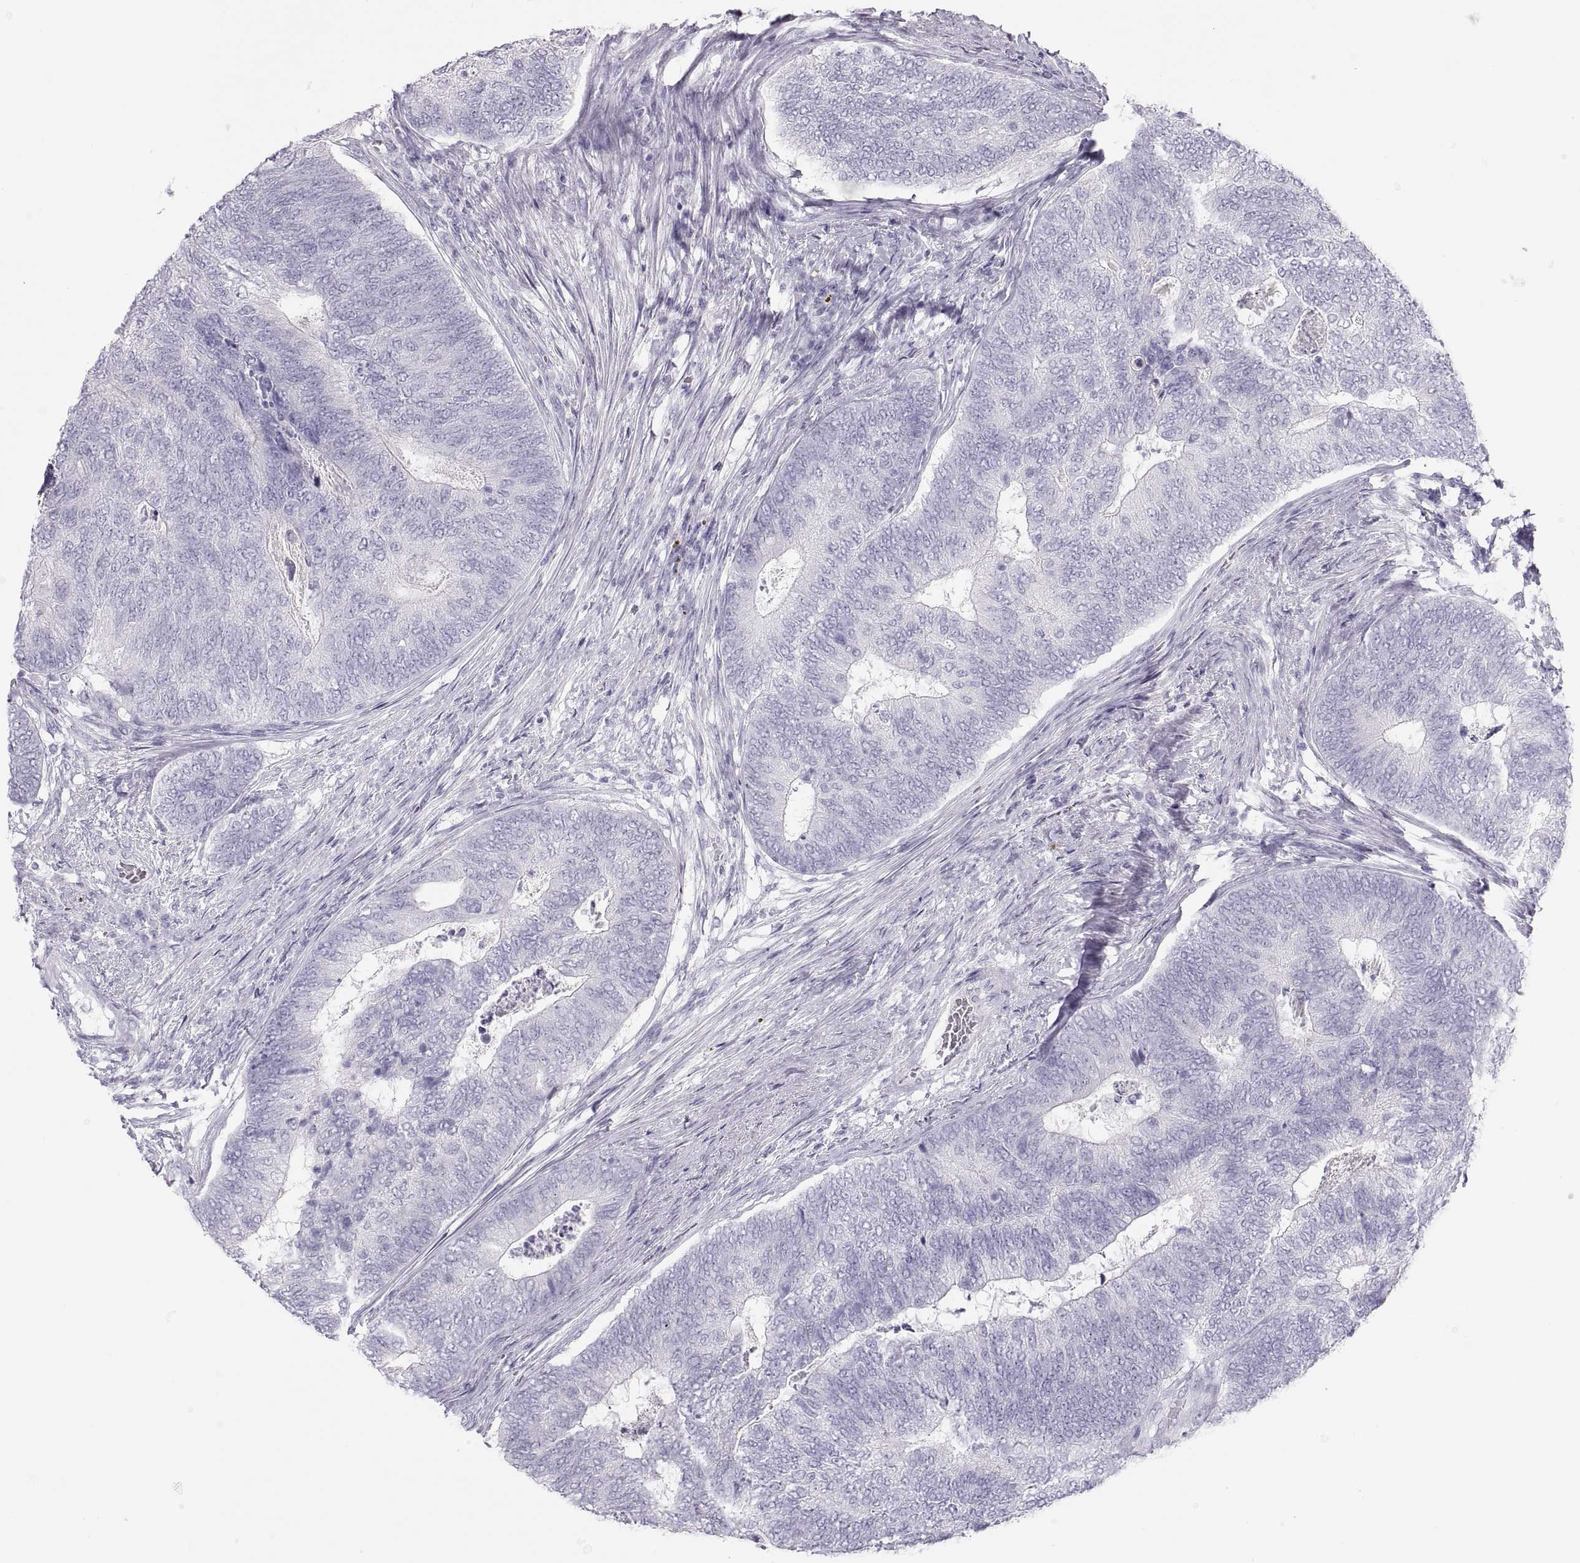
{"staining": {"intensity": "negative", "quantity": "none", "location": "none"}, "tissue": "colorectal cancer", "cell_type": "Tumor cells", "image_type": "cancer", "snomed": [{"axis": "morphology", "description": "Adenocarcinoma, NOS"}, {"axis": "topography", "description": "Colon"}], "caption": "The image reveals no staining of tumor cells in colorectal cancer.", "gene": "SEMG1", "patient": {"sex": "female", "age": 67}}